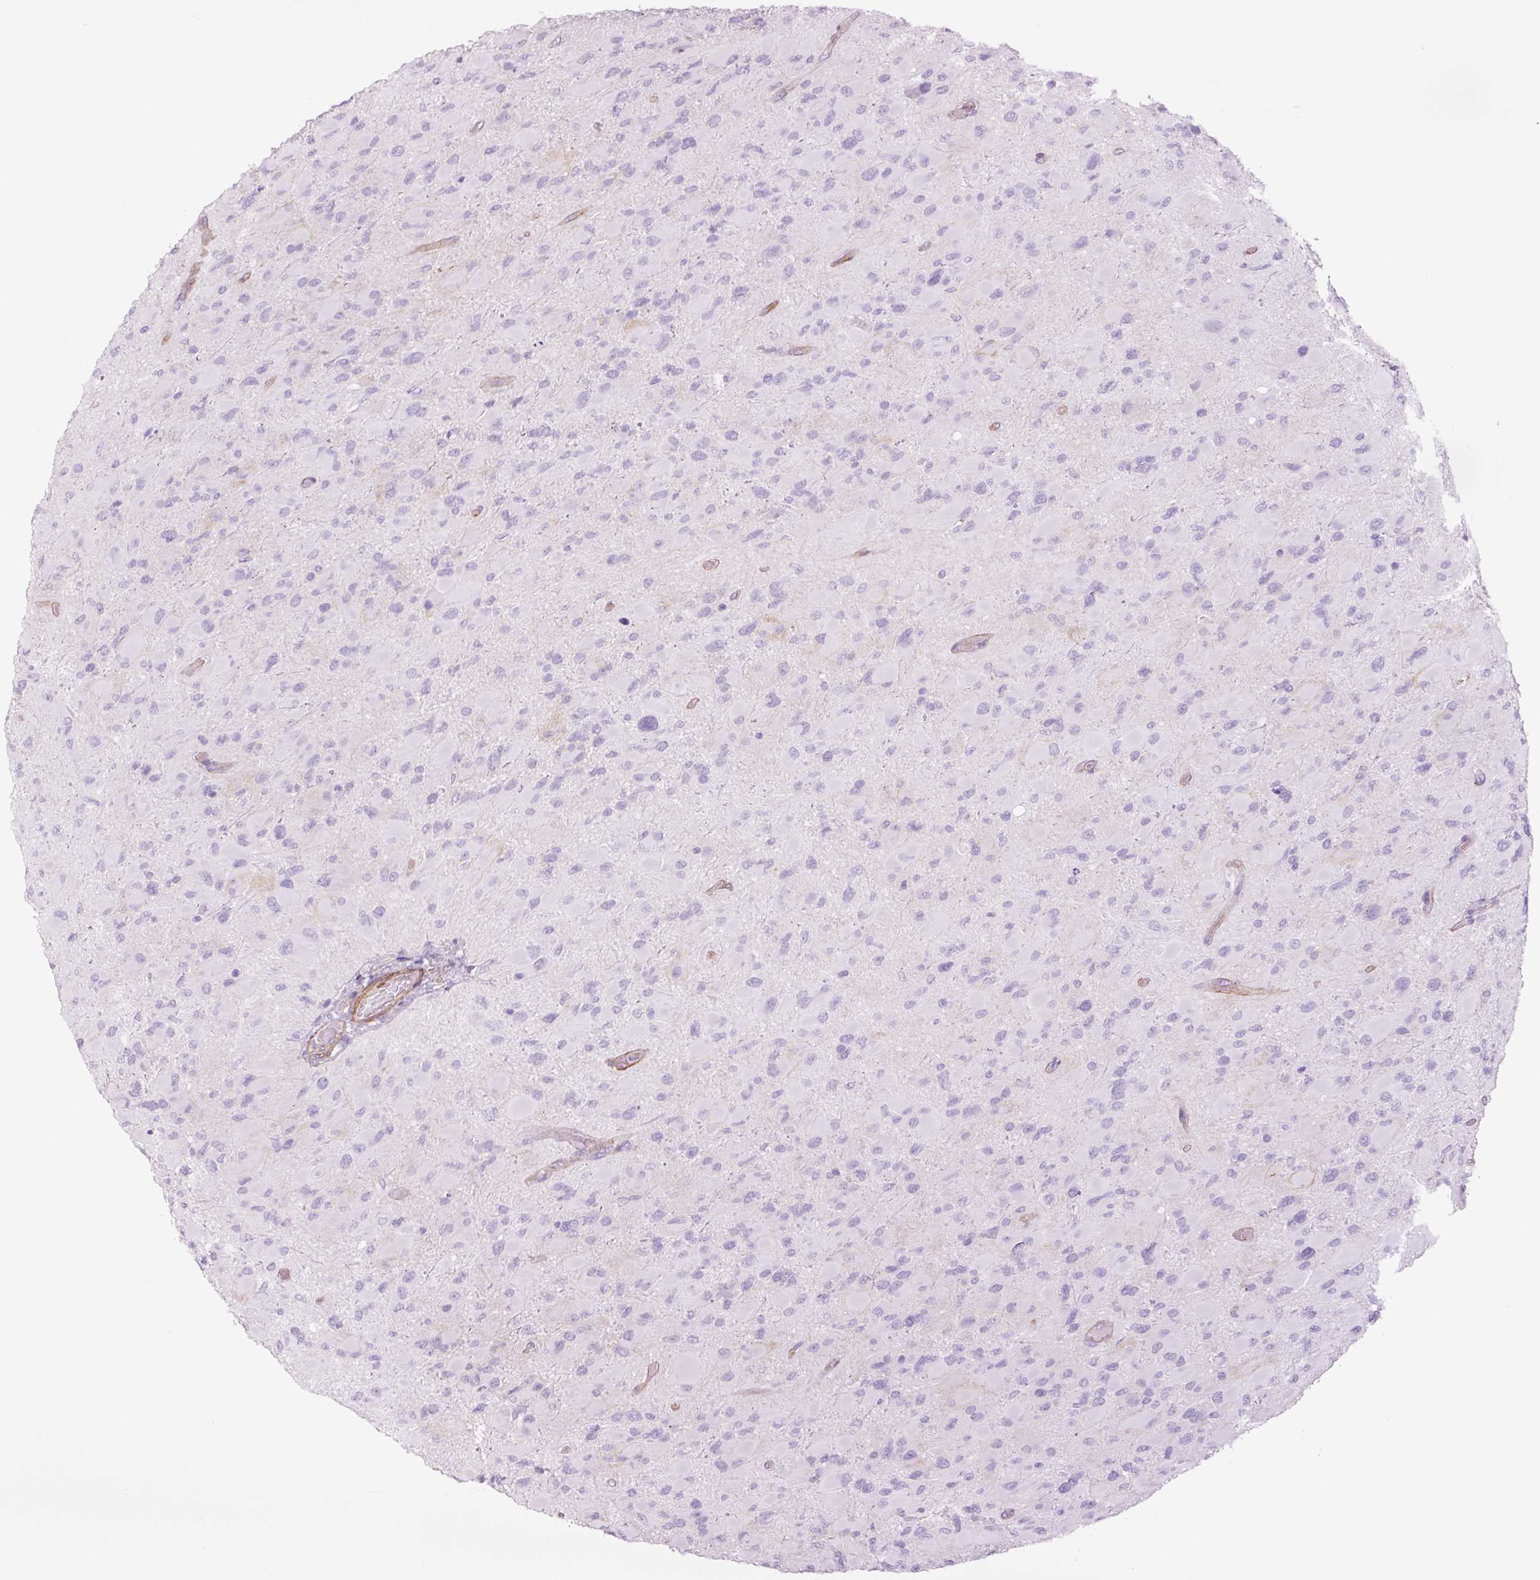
{"staining": {"intensity": "negative", "quantity": "none", "location": "none"}, "tissue": "glioma", "cell_type": "Tumor cells", "image_type": "cancer", "snomed": [{"axis": "morphology", "description": "Glioma, malignant, High grade"}, {"axis": "topography", "description": "Cerebral cortex"}], "caption": "Immunohistochemistry (IHC) histopathology image of malignant glioma (high-grade) stained for a protein (brown), which demonstrates no staining in tumor cells.", "gene": "CAV1", "patient": {"sex": "female", "age": 36}}